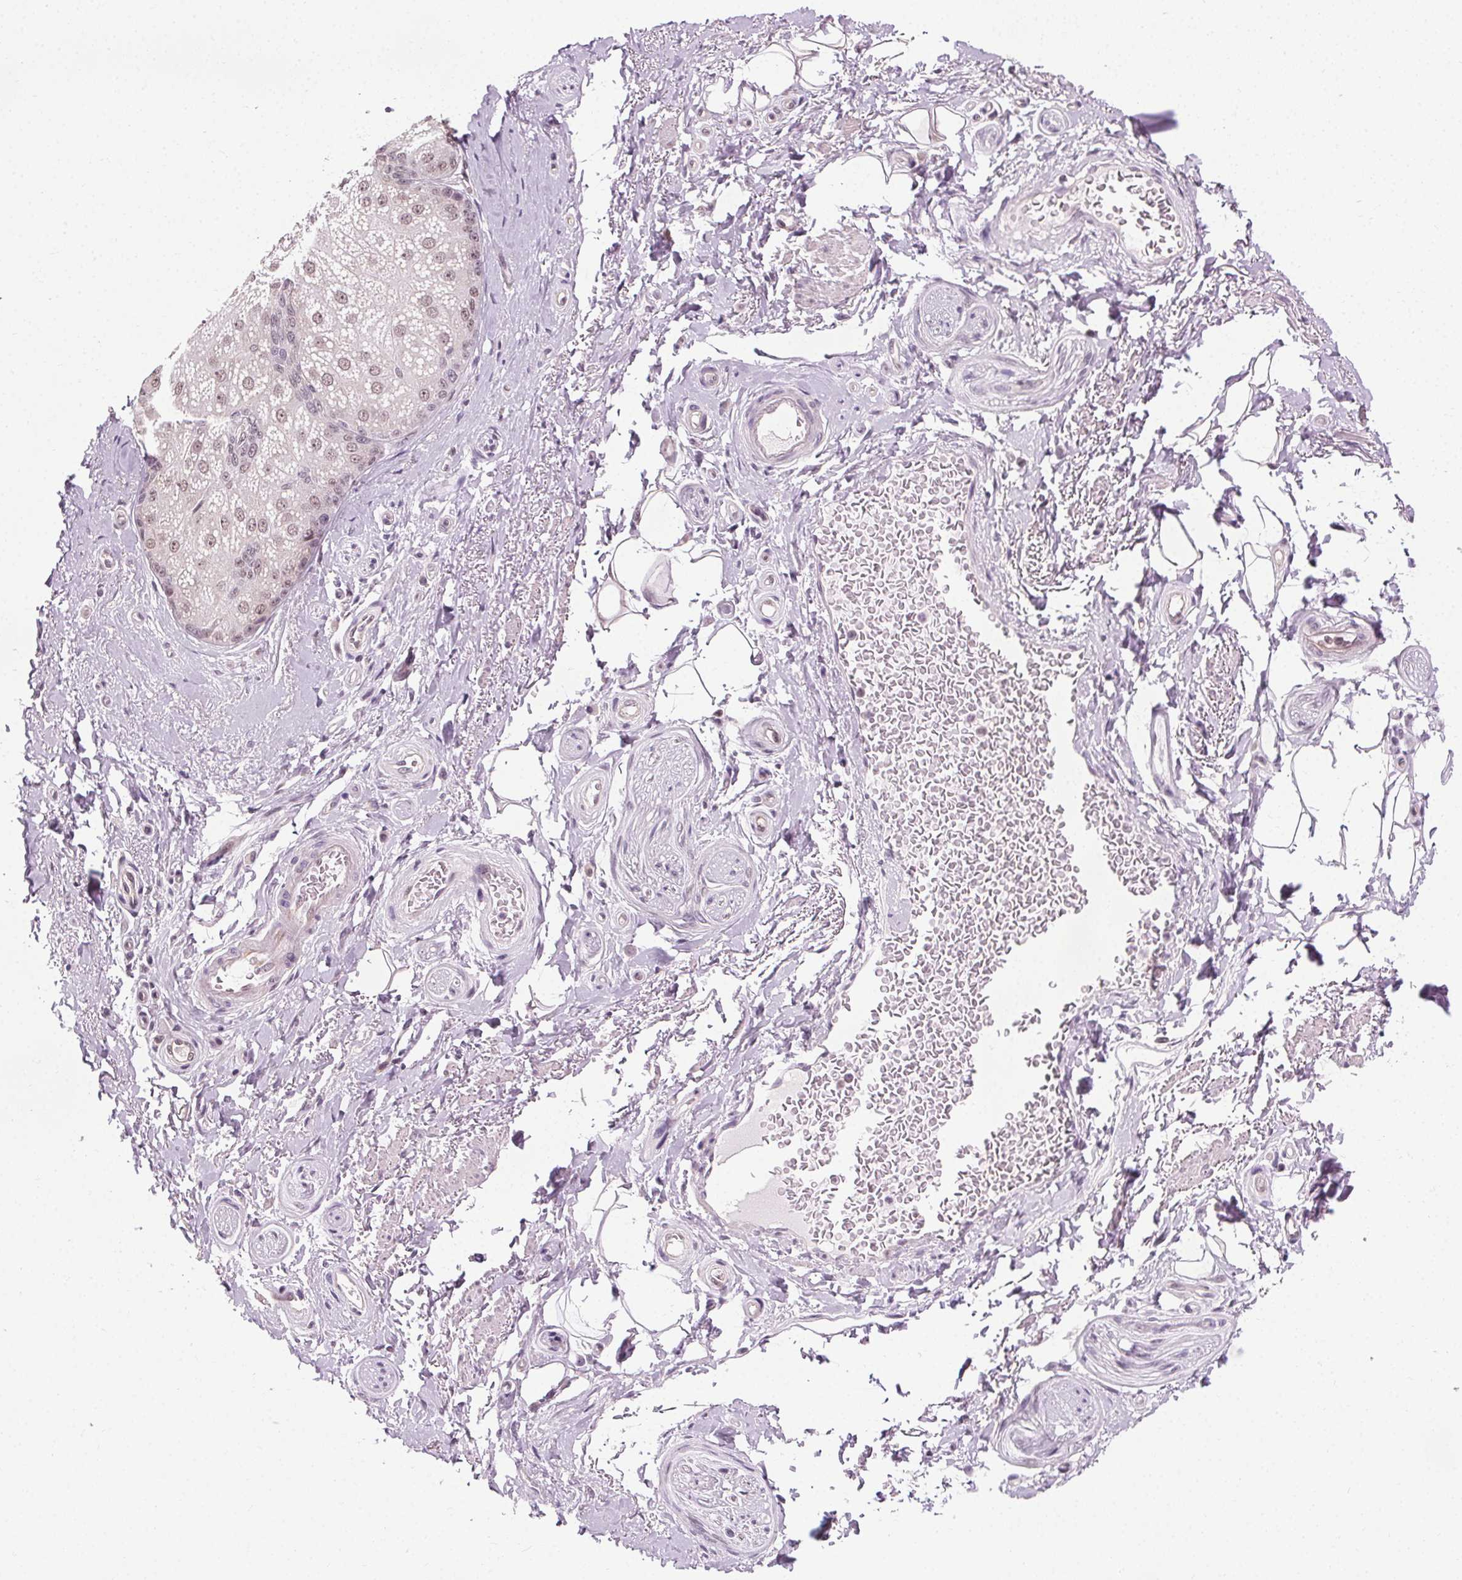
{"staining": {"intensity": "negative", "quantity": "none", "location": "none"}, "tissue": "adipose tissue", "cell_type": "Adipocytes", "image_type": "normal", "snomed": [{"axis": "morphology", "description": "Normal tissue, NOS"}, {"axis": "topography", "description": "Peripheral nerve tissue"}], "caption": "A micrograph of adipose tissue stained for a protein exhibits no brown staining in adipocytes.", "gene": "CEBPA", "patient": {"sex": "male", "age": 51}}